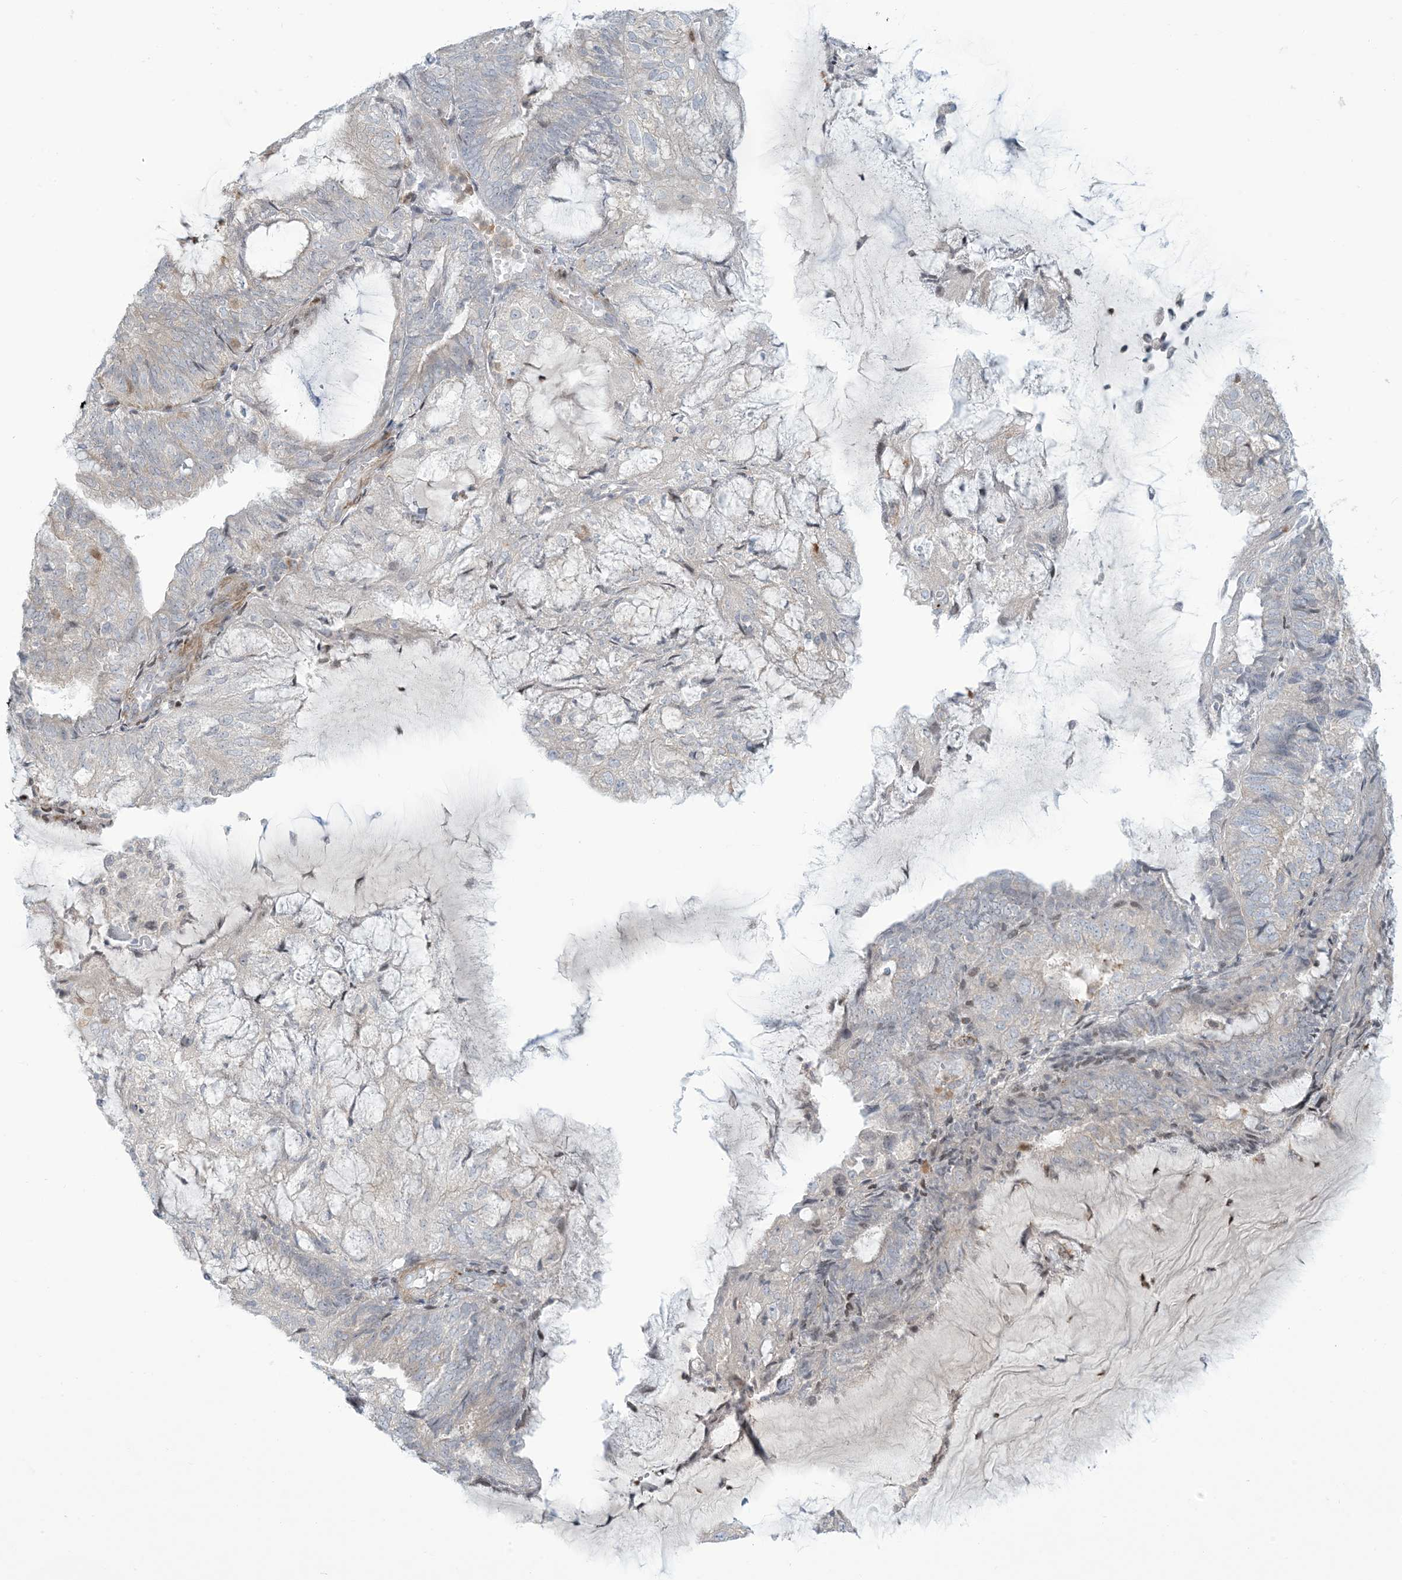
{"staining": {"intensity": "negative", "quantity": "none", "location": "none"}, "tissue": "endometrial cancer", "cell_type": "Tumor cells", "image_type": "cancer", "snomed": [{"axis": "morphology", "description": "Adenocarcinoma, NOS"}, {"axis": "topography", "description": "Endometrium"}], "caption": "A high-resolution histopathology image shows IHC staining of endometrial cancer (adenocarcinoma), which shows no significant positivity in tumor cells. (Brightfield microscopy of DAB (3,3'-diaminobenzidine) IHC at high magnification).", "gene": "AFTPH", "patient": {"sex": "female", "age": 81}}